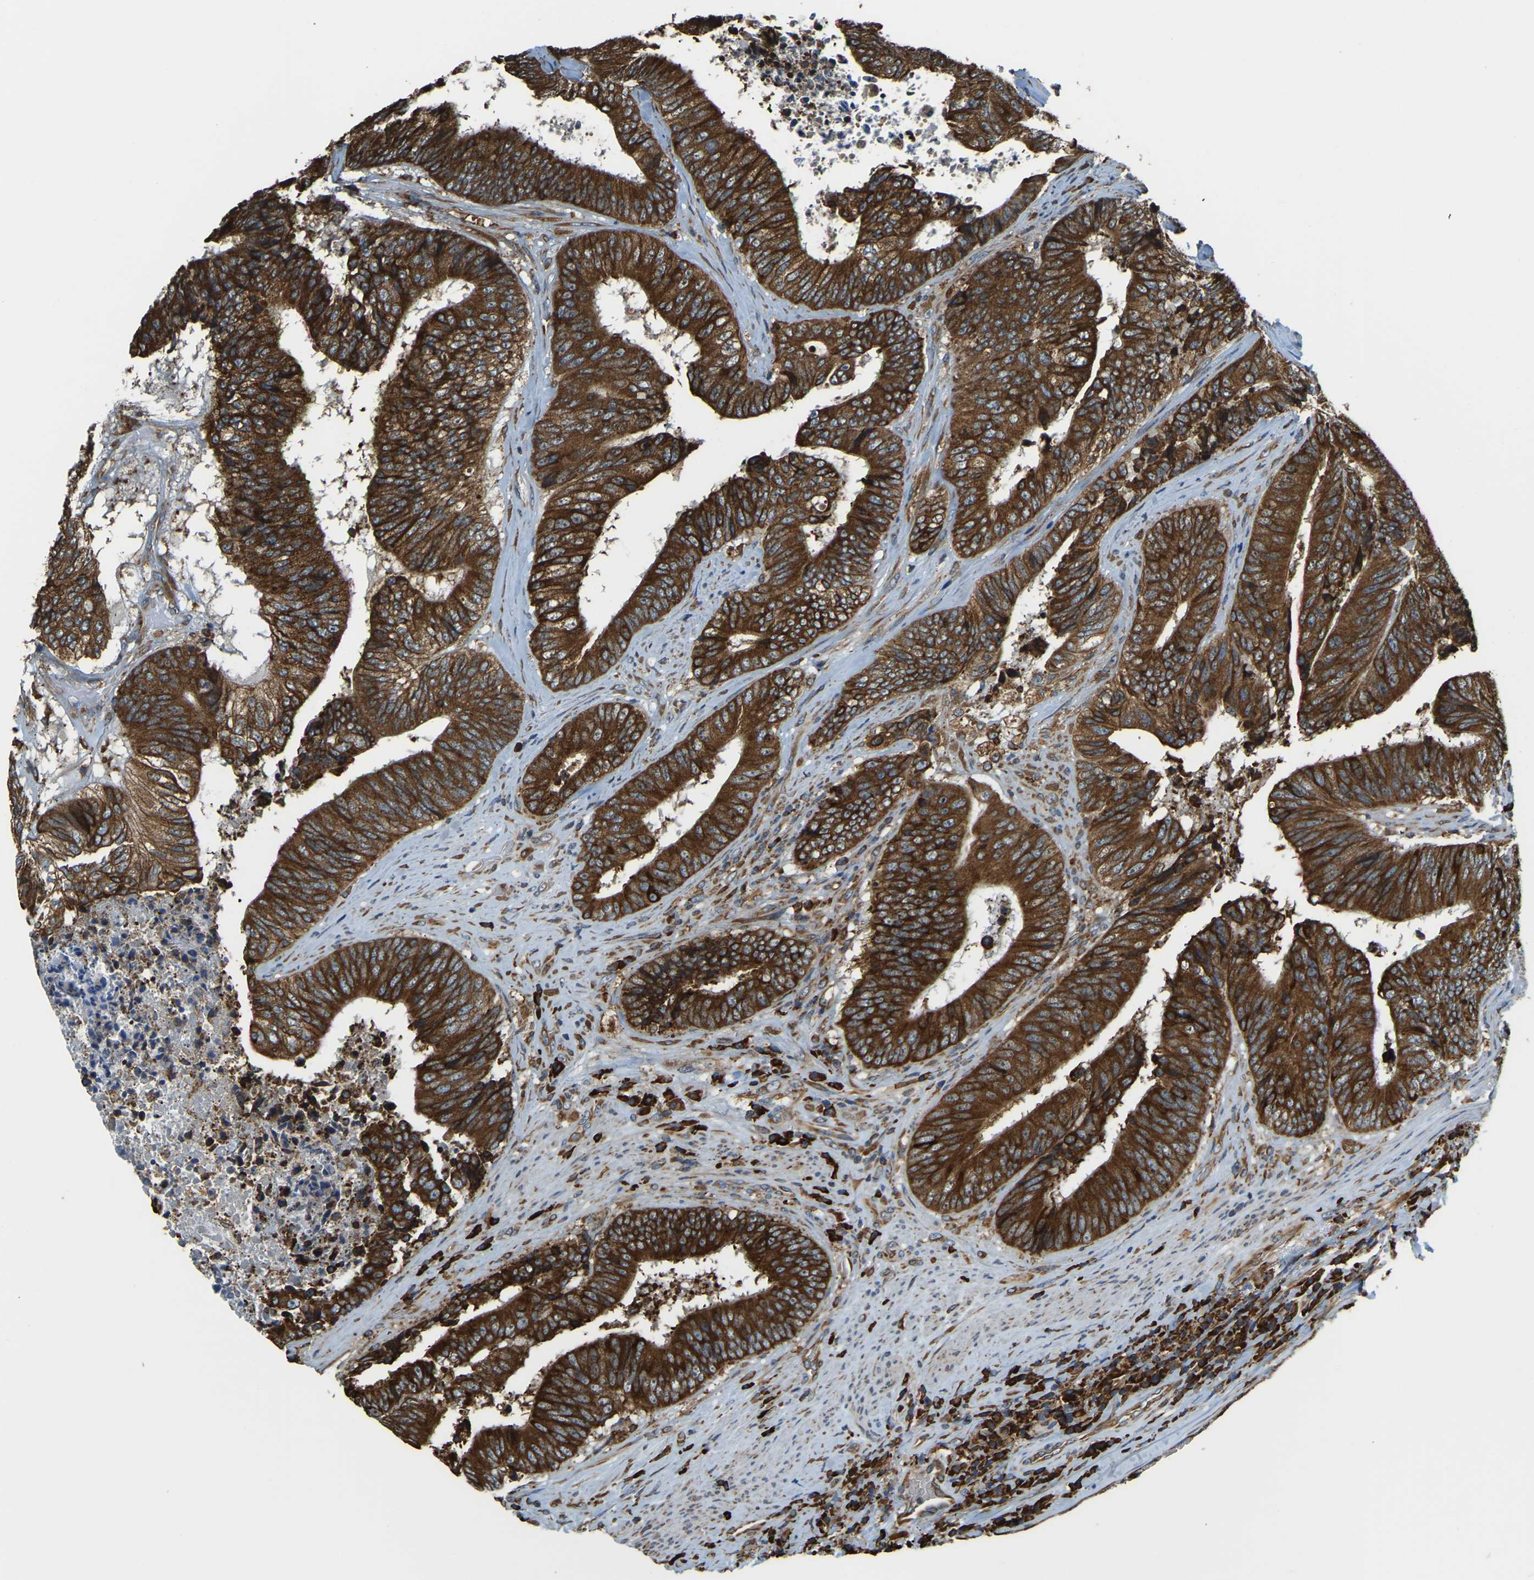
{"staining": {"intensity": "strong", "quantity": ">75%", "location": "cytoplasmic/membranous"}, "tissue": "colorectal cancer", "cell_type": "Tumor cells", "image_type": "cancer", "snomed": [{"axis": "morphology", "description": "Adenocarcinoma, NOS"}, {"axis": "topography", "description": "Rectum"}], "caption": "IHC photomicrograph of neoplastic tissue: colorectal cancer (adenocarcinoma) stained using immunohistochemistry (IHC) shows high levels of strong protein expression localized specifically in the cytoplasmic/membranous of tumor cells, appearing as a cytoplasmic/membranous brown color.", "gene": "RNF115", "patient": {"sex": "male", "age": 72}}